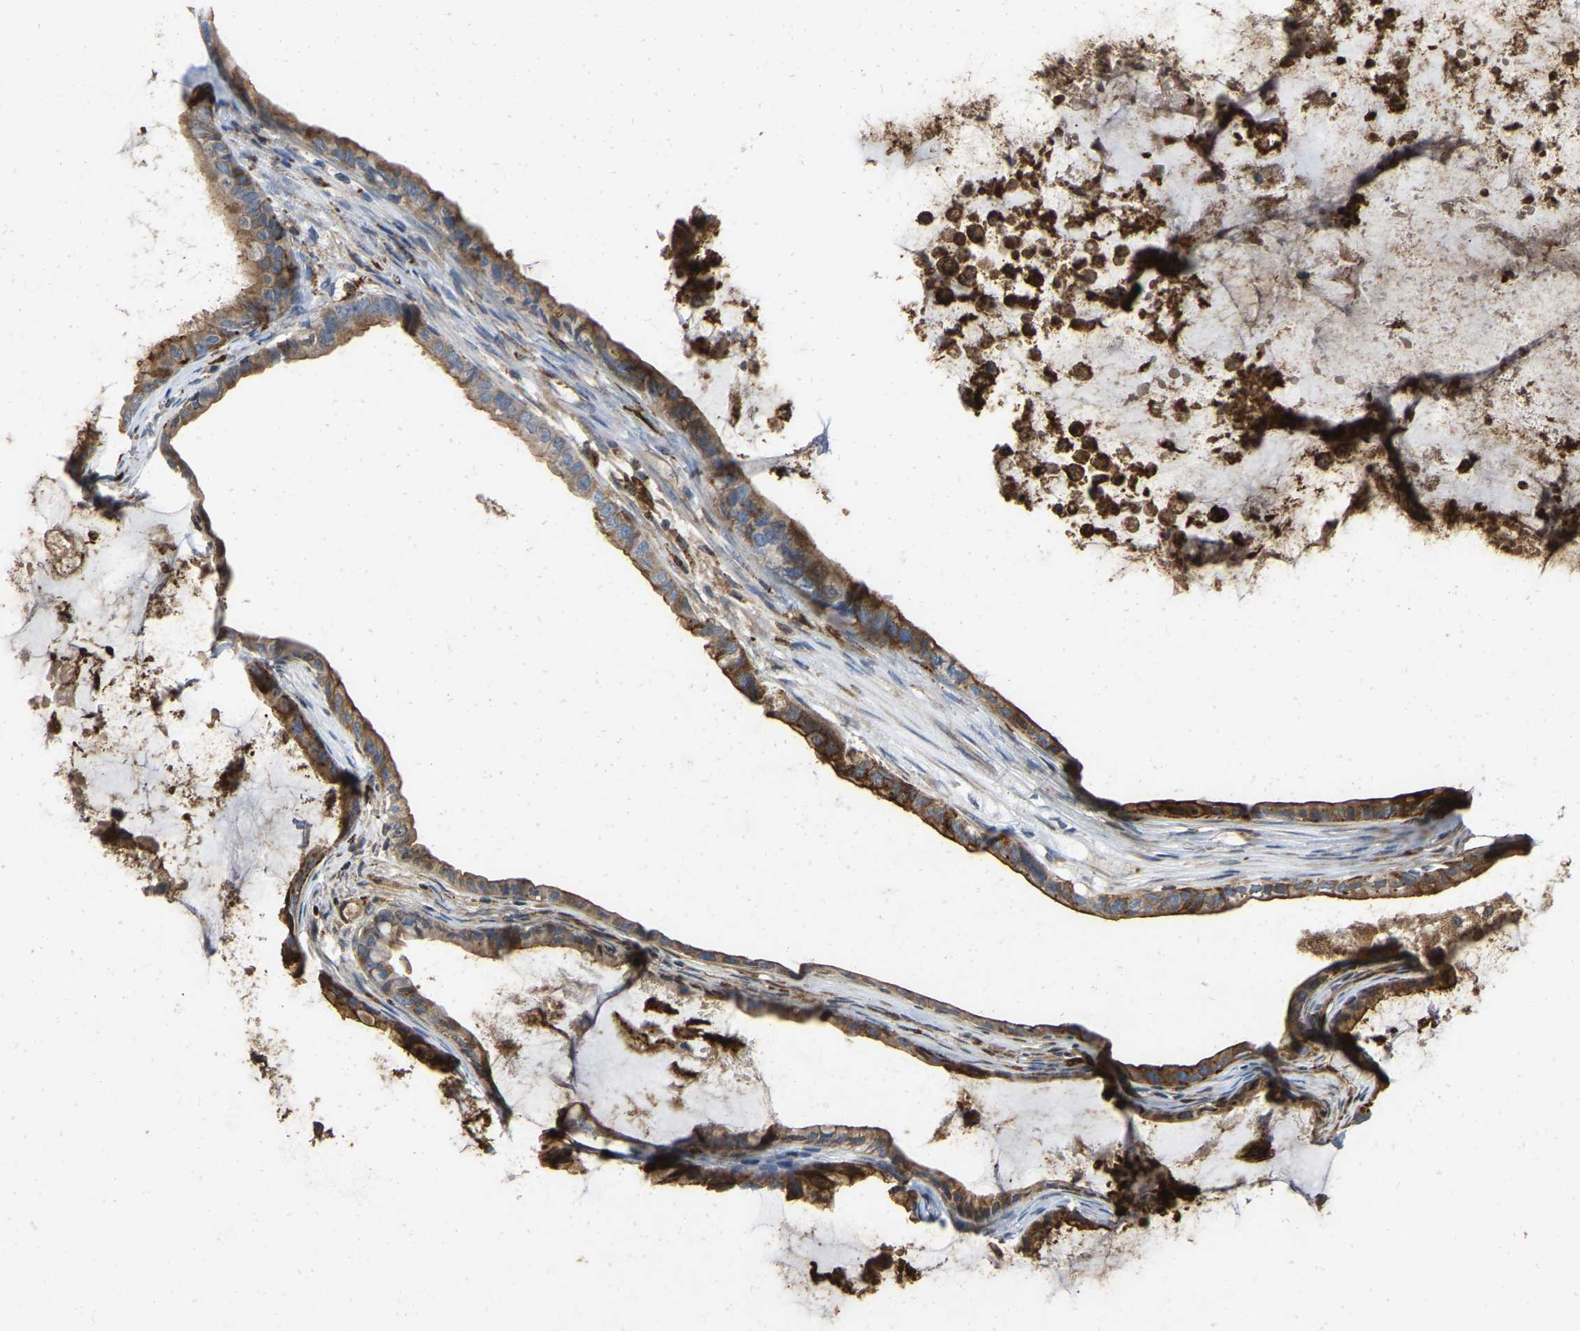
{"staining": {"intensity": "moderate", "quantity": "25%-75%", "location": "cytoplasmic/membranous"}, "tissue": "ovarian cancer", "cell_type": "Tumor cells", "image_type": "cancer", "snomed": [{"axis": "morphology", "description": "Cystadenocarcinoma, mucinous, NOS"}, {"axis": "topography", "description": "Ovary"}], "caption": "Tumor cells demonstrate medium levels of moderate cytoplasmic/membranous expression in approximately 25%-75% of cells in human ovarian cancer (mucinous cystadenocarcinoma). The protein is shown in brown color, while the nuclei are stained blue.", "gene": "RHEB", "patient": {"sex": "female", "age": 80}}